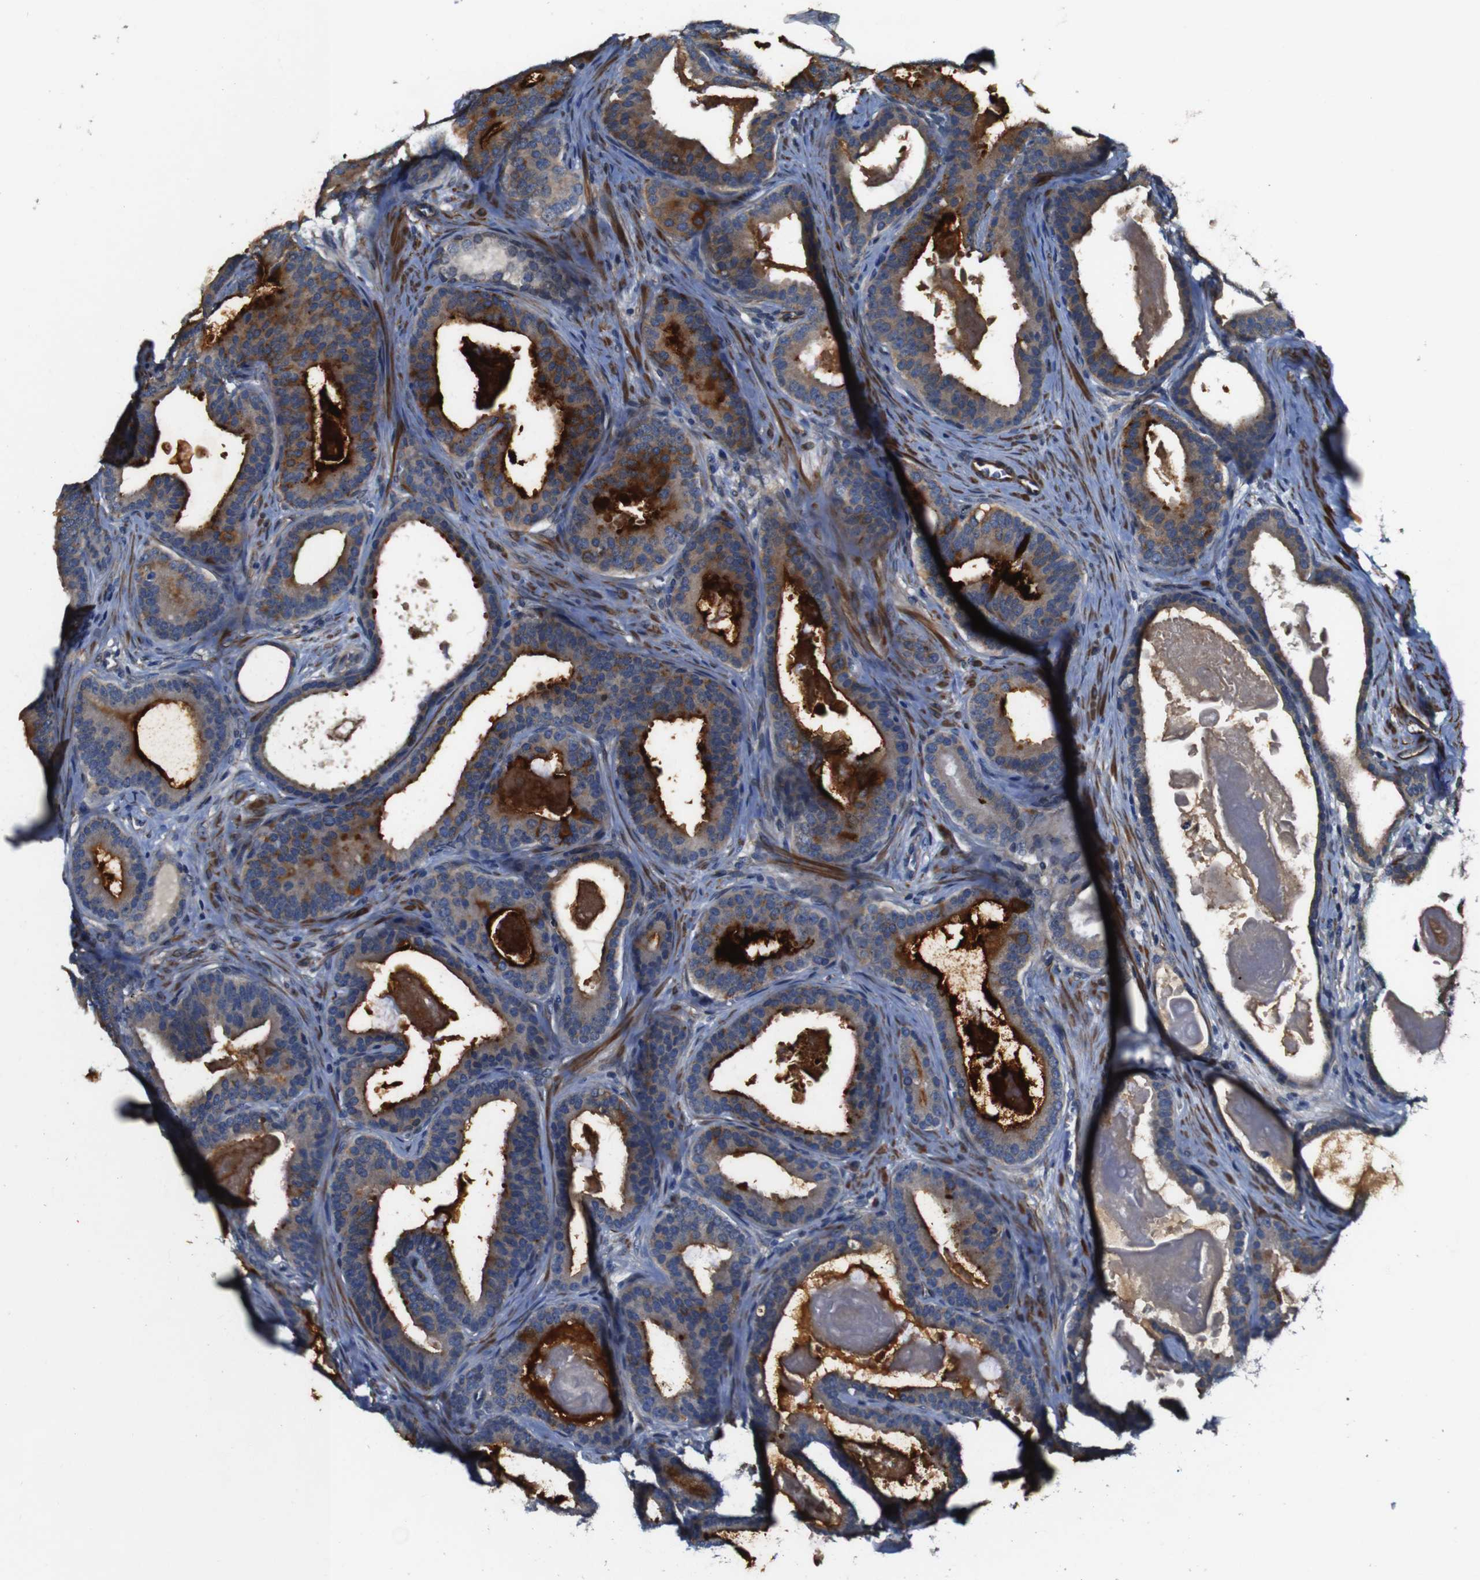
{"staining": {"intensity": "strong", "quantity": "<25%", "location": "cytoplasmic/membranous"}, "tissue": "prostate cancer", "cell_type": "Tumor cells", "image_type": "cancer", "snomed": [{"axis": "morphology", "description": "Adenocarcinoma, High grade"}, {"axis": "topography", "description": "Prostate"}], "caption": "Human prostate cancer stained with a brown dye shows strong cytoplasmic/membranous positive expression in about <25% of tumor cells.", "gene": "GGT7", "patient": {"sex": "male", "age": 60}}